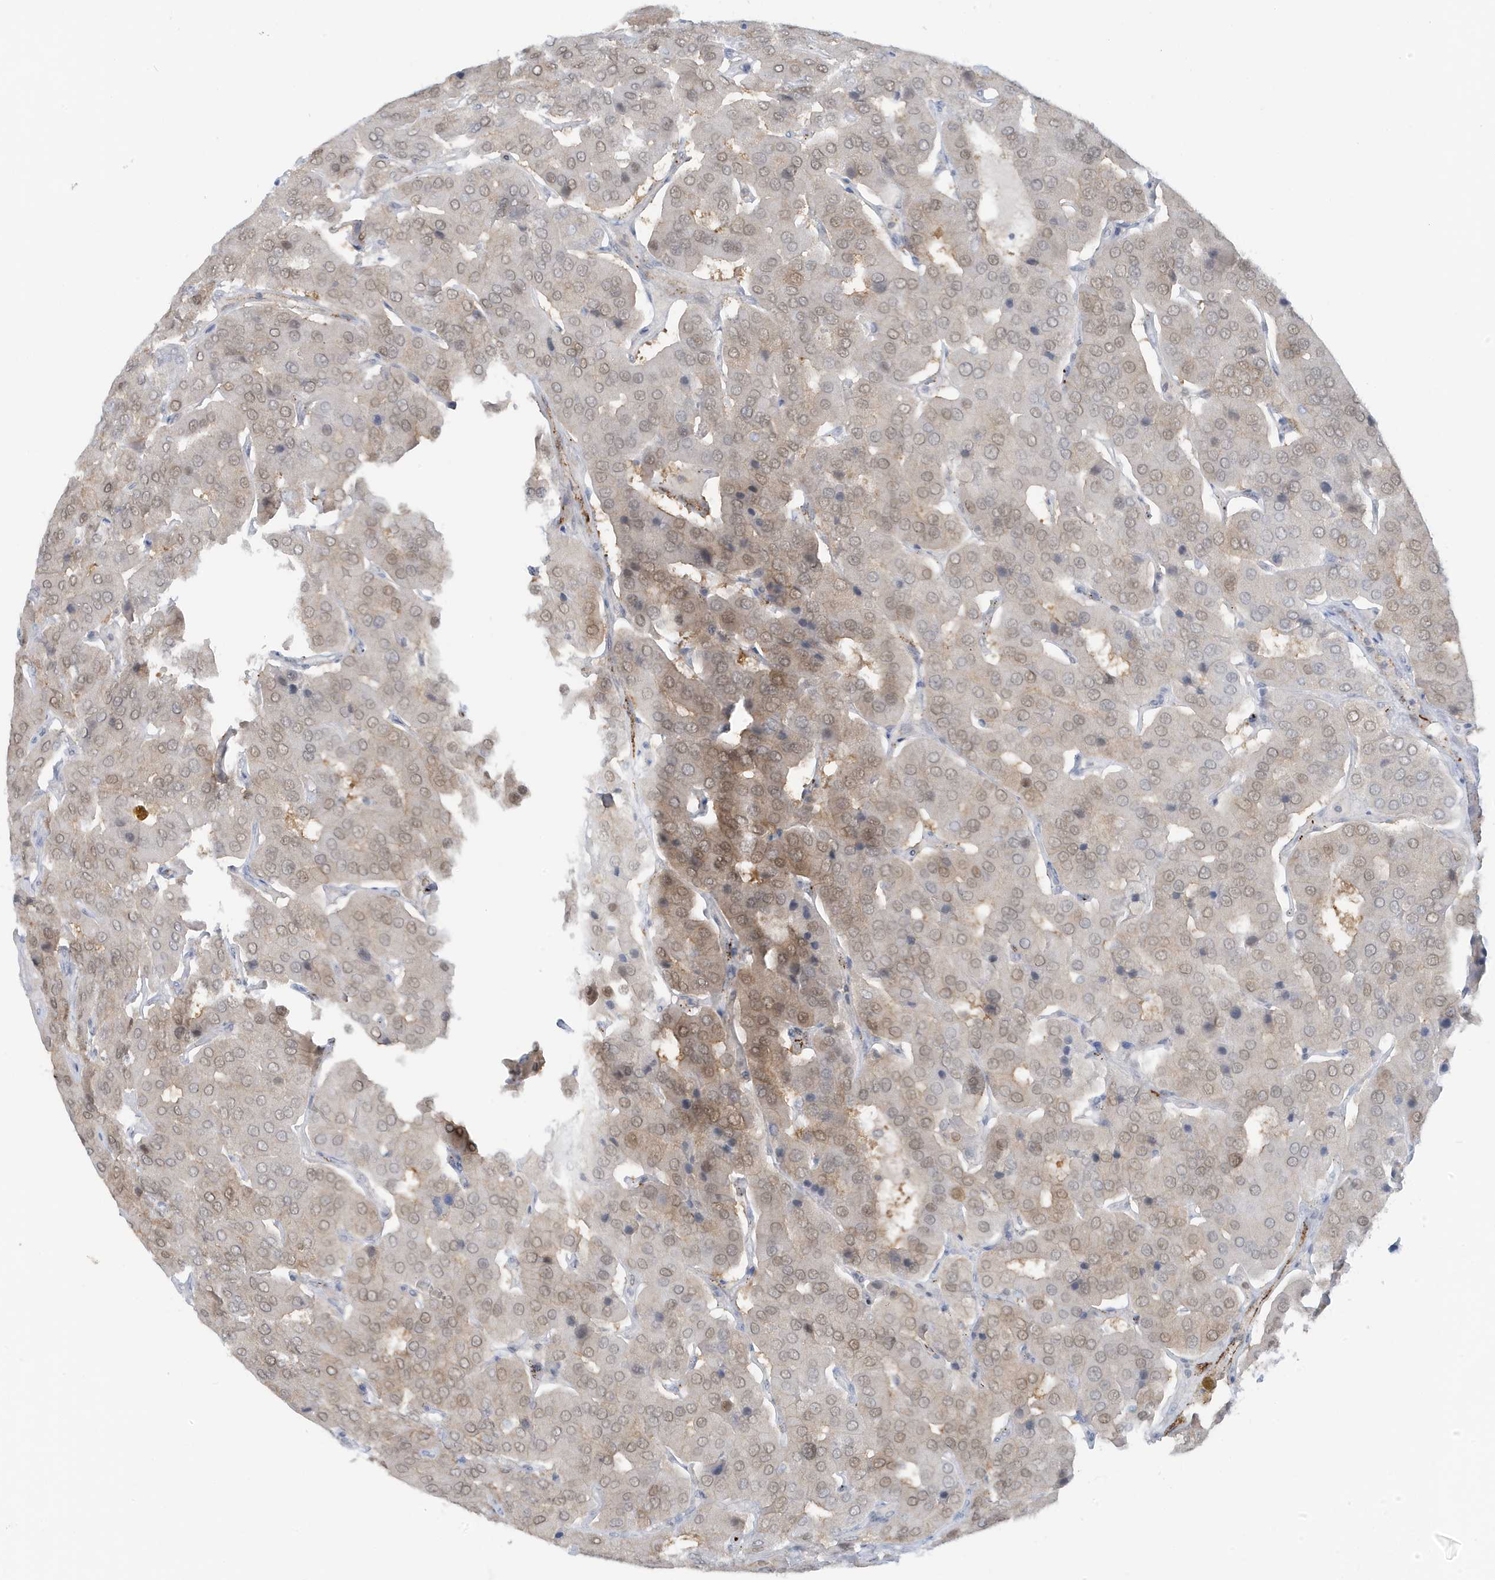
{"staining": {"intensity": "weak", "quantity": ">75%", "location": "nuclear"}, "tissue": "parathyroid gland", "cell_type": "Glandular cells", "image_type": "normal", "snomed": [{"axis": "morphology", "description": "Normal tissue, NOS"}, {"axis": "morphology", "description": "Adenoma, NOS"}, {"axis": "topography", "description": "Parathyroid gland"}], "caption": "Brown immunohistochemical staining in unremarkable human parathyroid gland demonstrates weak nuclear staining in approximately >75% of glandular cells.", "gene": "OGA", "patient": {"sex": "female", "age": 86}}